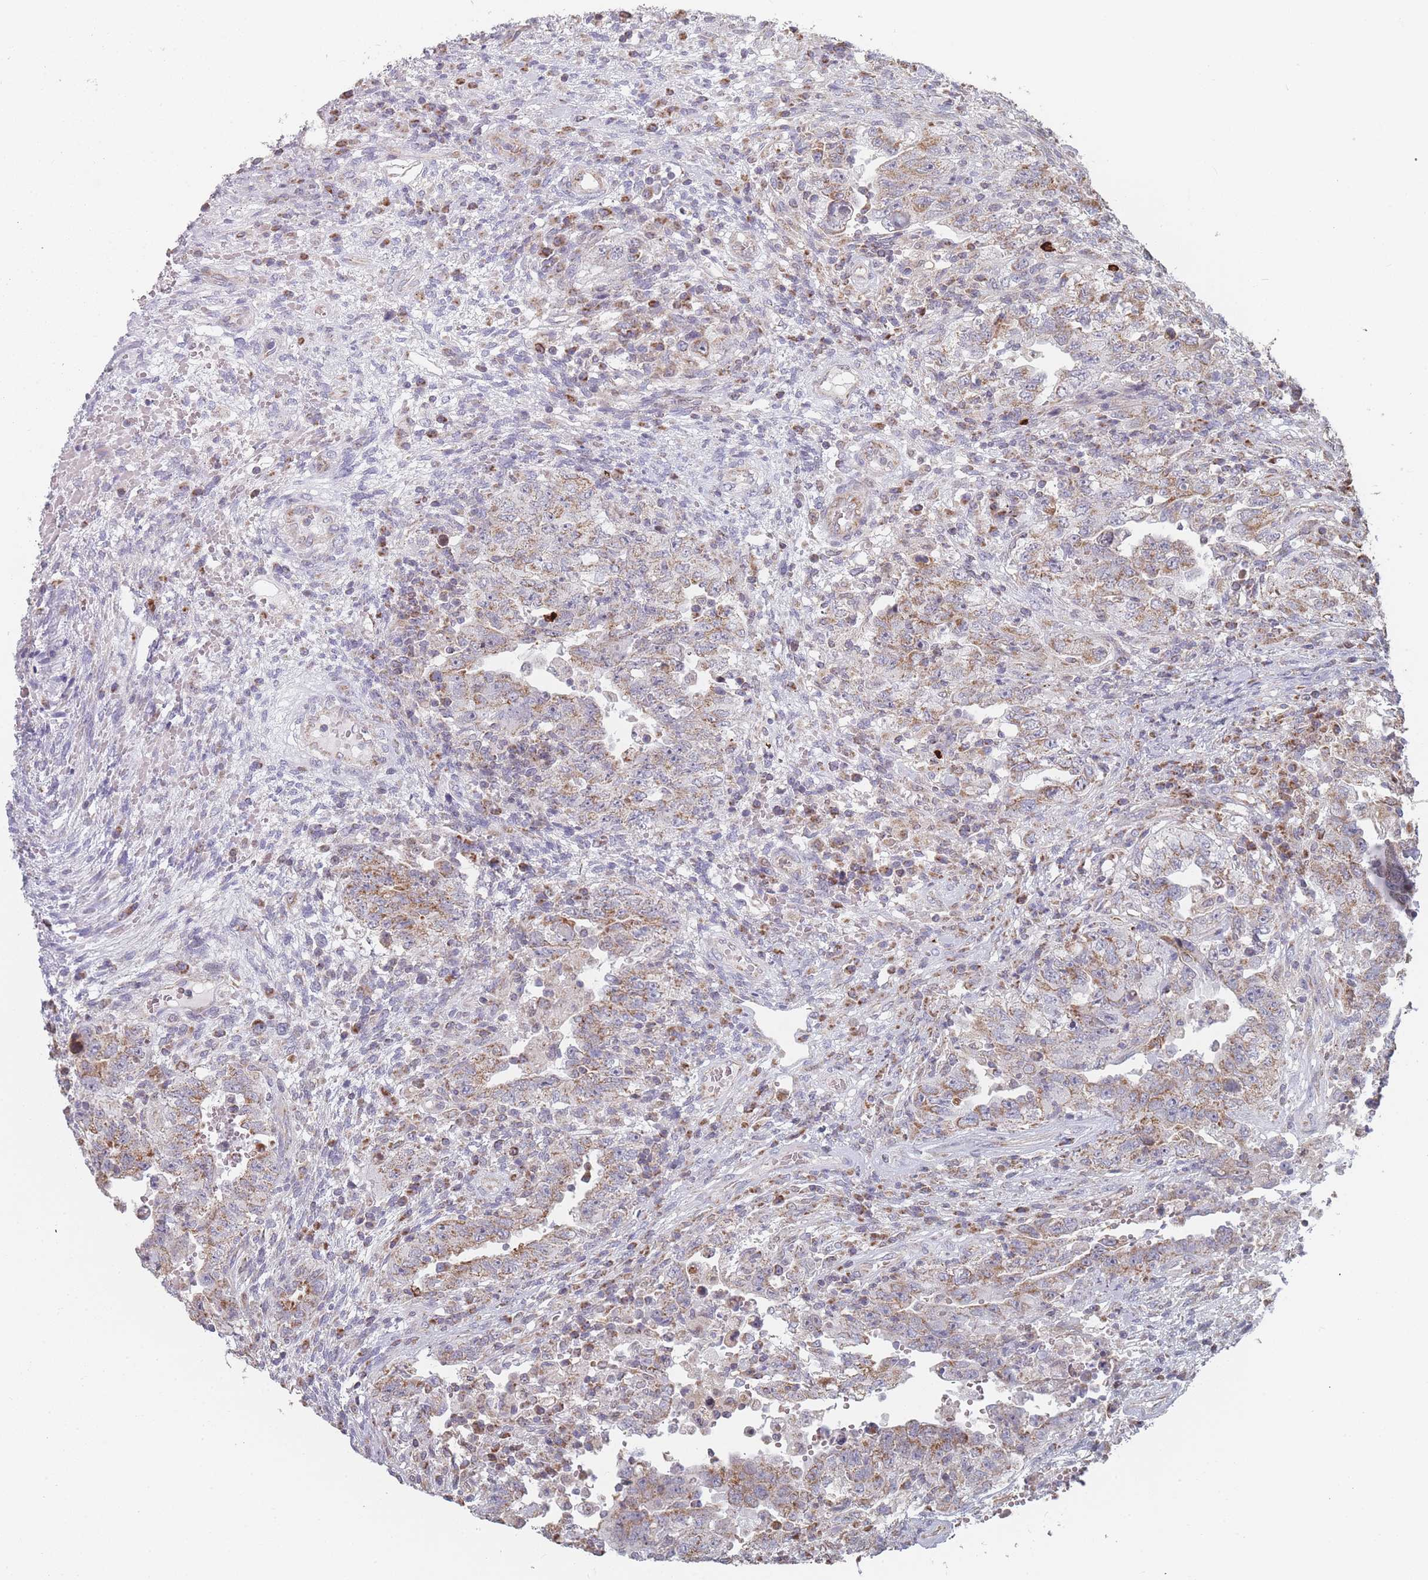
{"staining": {"intensity": "moderate", "quantity": "<25%", "location": "cytoplasmic/membranous"}, "tissue": "testis cancer", "cell_type": "Tumor cells", "image_type": "cancer", "snomed": [{"axis": "morphology", "description": "Carcinoma, Embryonal, NOS"}, {"axis": "topography", "description": "Testis"}], "caption": "The immunohistochemical stain labels moderate cytoplasmic/membranous staining in tumor cells of testis cancer tissue.", "gene": "PSMB3", "patient": {"sex": "male", "age": 26}}